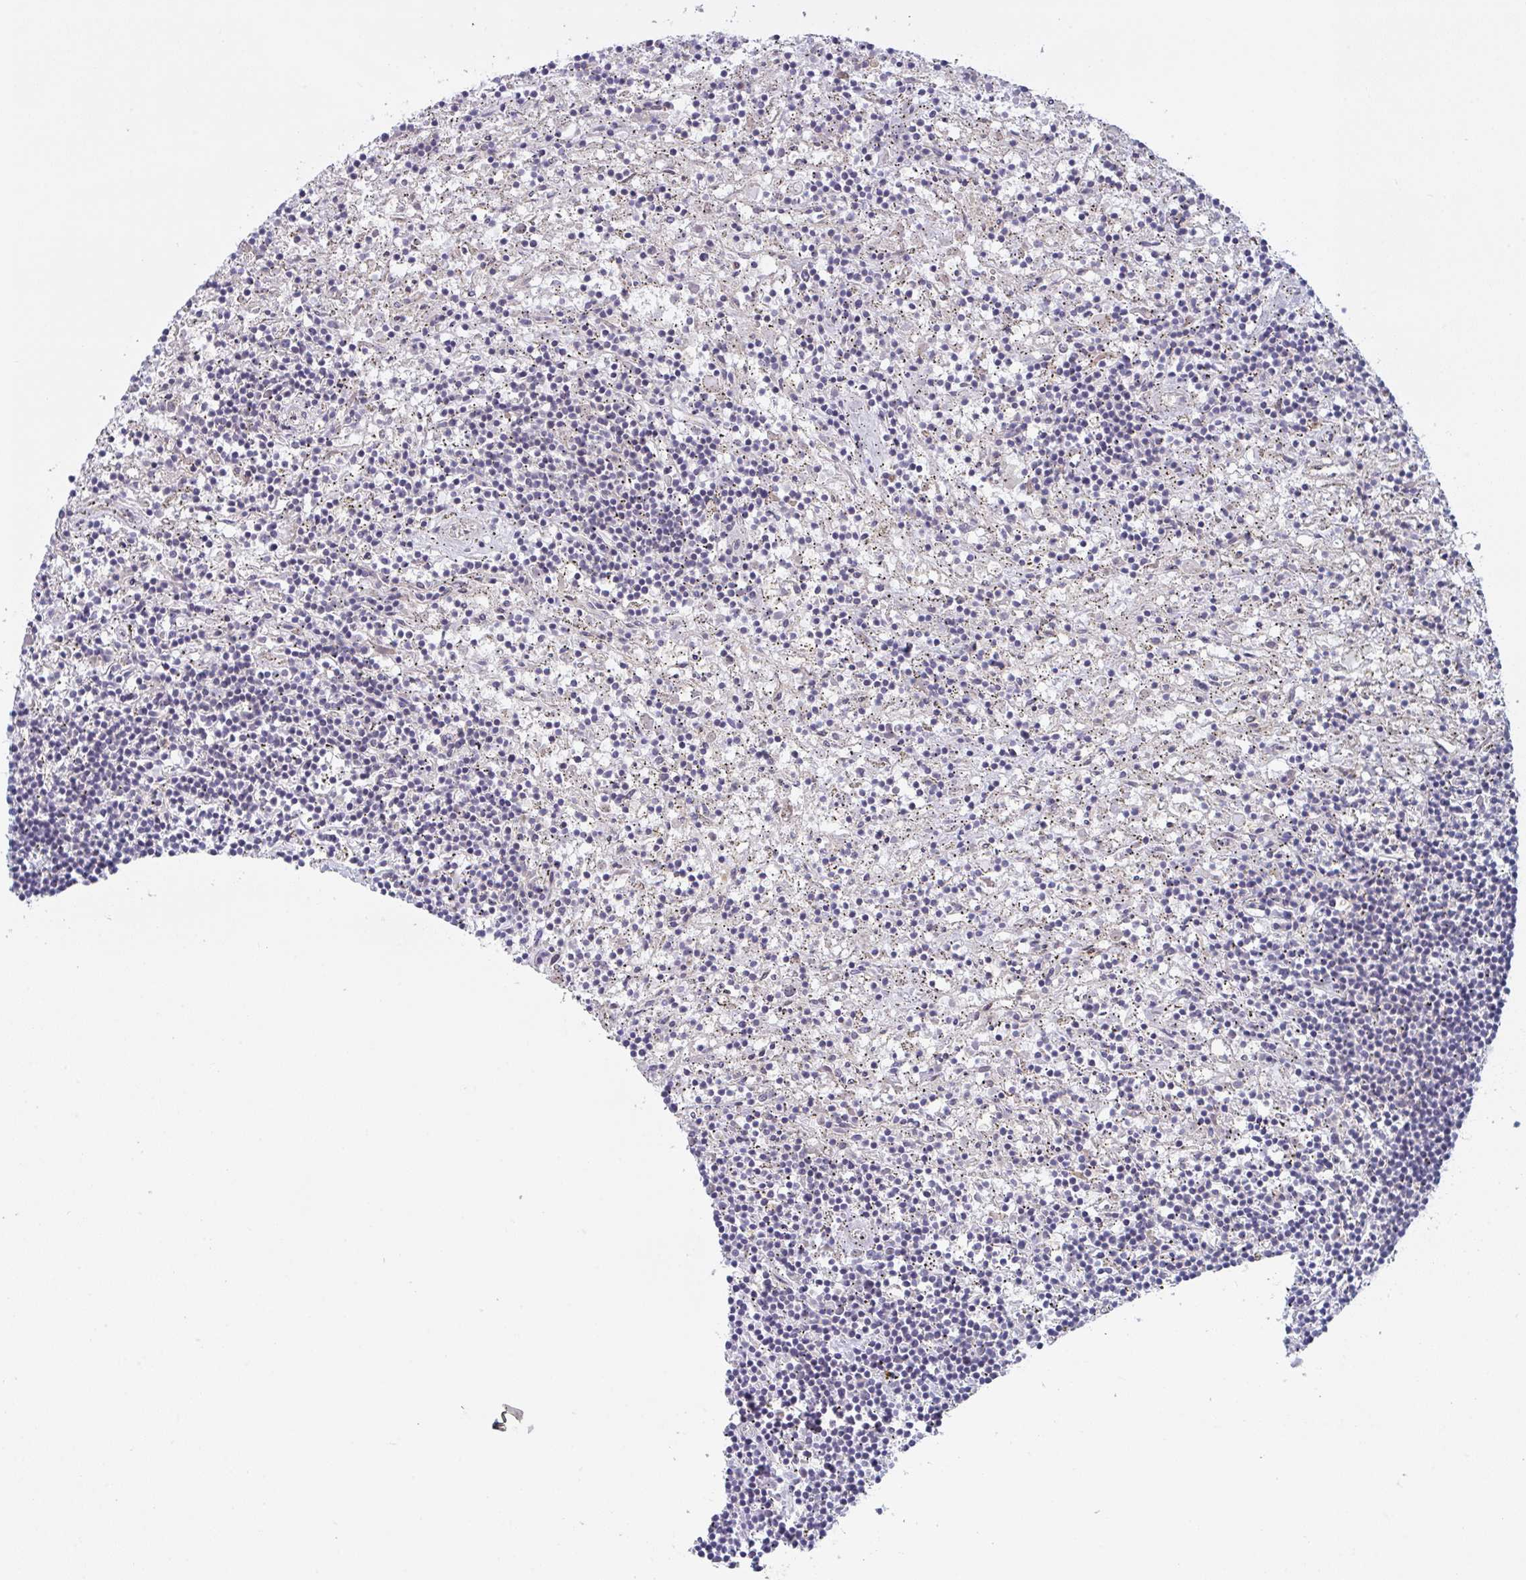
{"staining": {"intensity": "negative", "quantity": "none", "location": "none"}, "tissue": "lymphoma", "cell_type": "Tumor cells", "image_type": "cancer", "snomed": [{"axis": "morphology", "description": "Malignant lymphoma, non-Hodgkin's type, Low grade"}, {"axis": "topography", "description": "Spleen"}], "caption": "An immunohistochemistry photomicrograph of lymphoma is shown. There is no staining in tumor cells of lymphoma. (Brightfield microscopy of DAB (3,3'-diaminobenzidine) immunohistochemistry at high magnification).", "gene": "RBM18", "patient": {"sex": "male", "age": 76}}